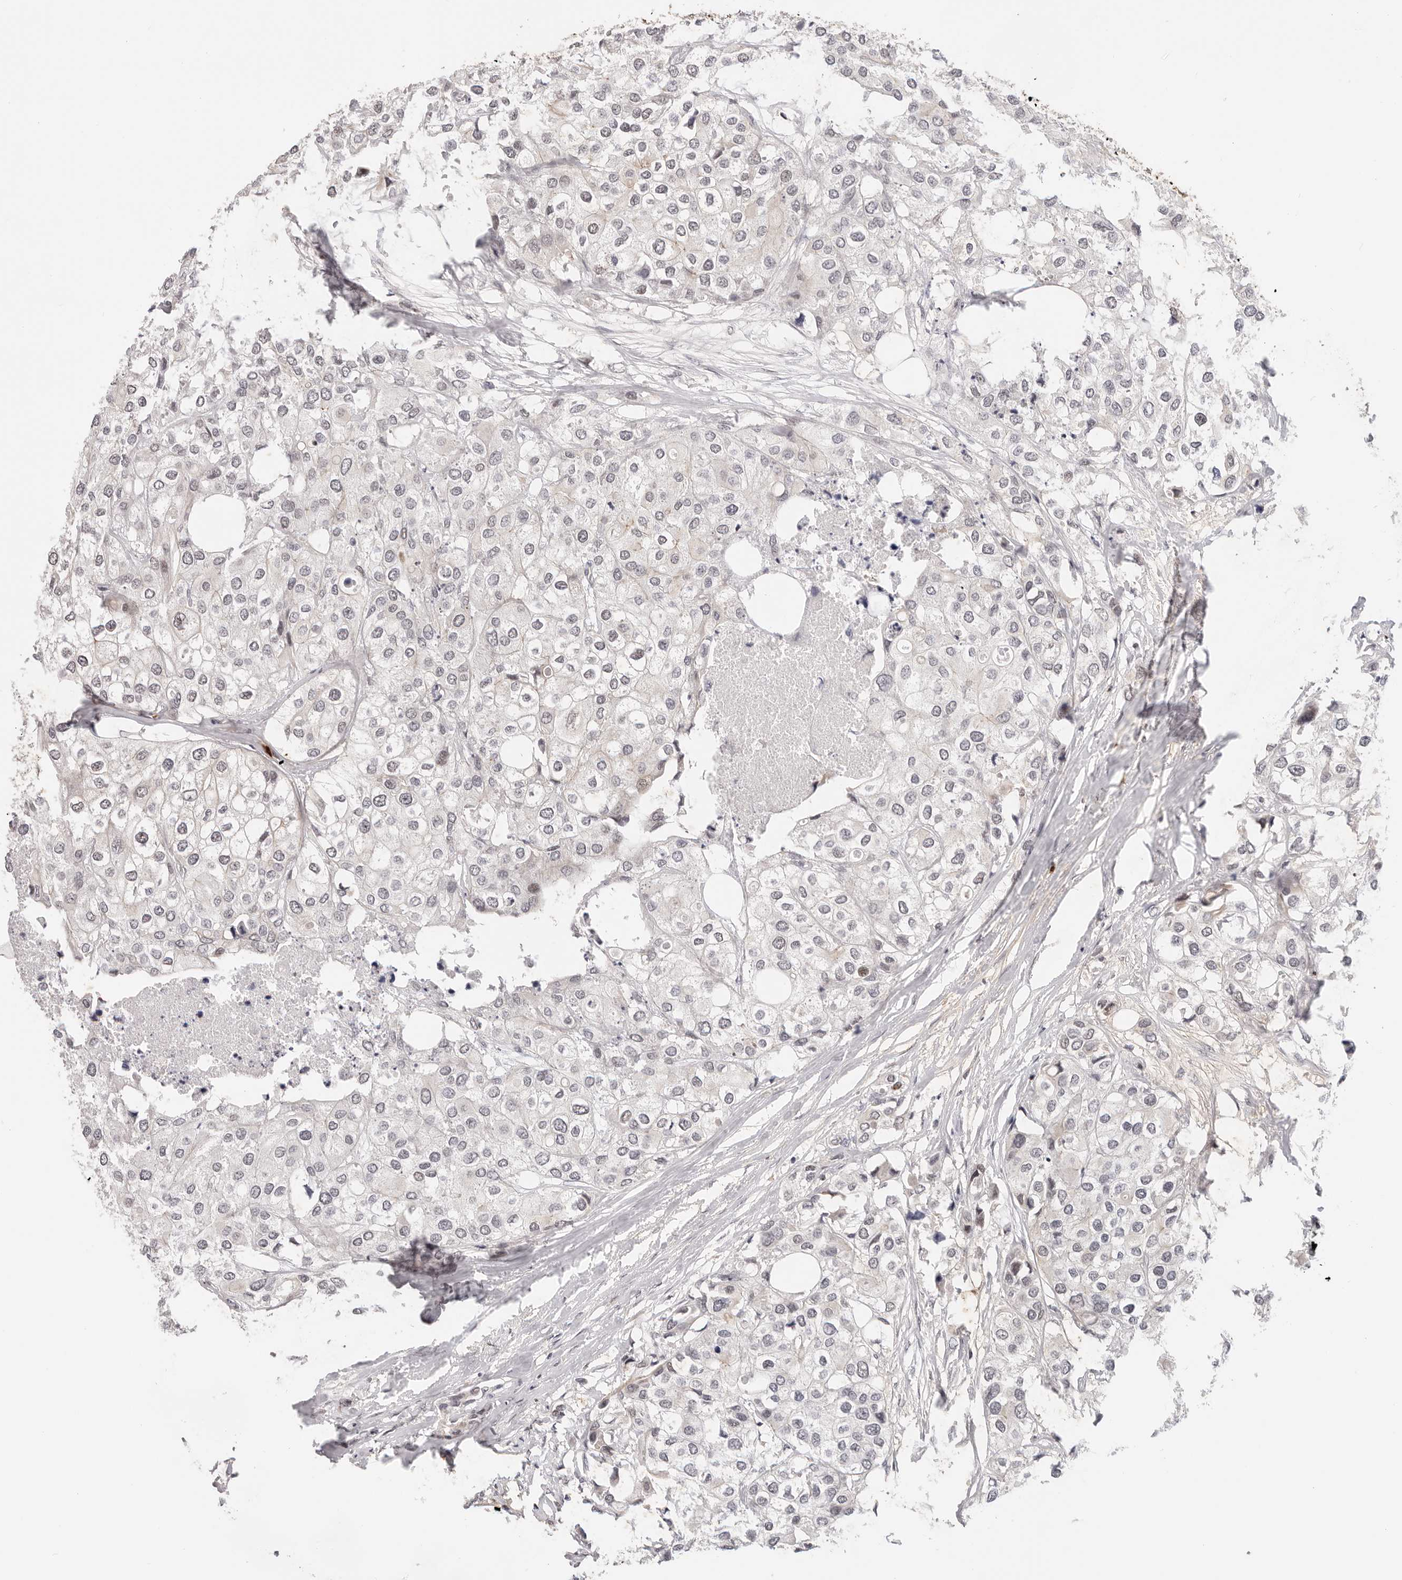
{"staining": {"intensity": "weak", "quantity": "<25%", "location": "cytoplasmic/membranous"}, "tissue": "urothelial cancer", "cell_type": "Tumor cells", "image_type": "cancer", "snomed": [{"axis": "morphology", "description": "Urothelial carcinoma, High grade"}, {"axis": "topography", "description": "Urinary bladder"}], "caption": "Tumor cells show no significant positivity in urothelial cancer.", "gene": "AFDN", "patient": {"sex": "male", "age": 64}}